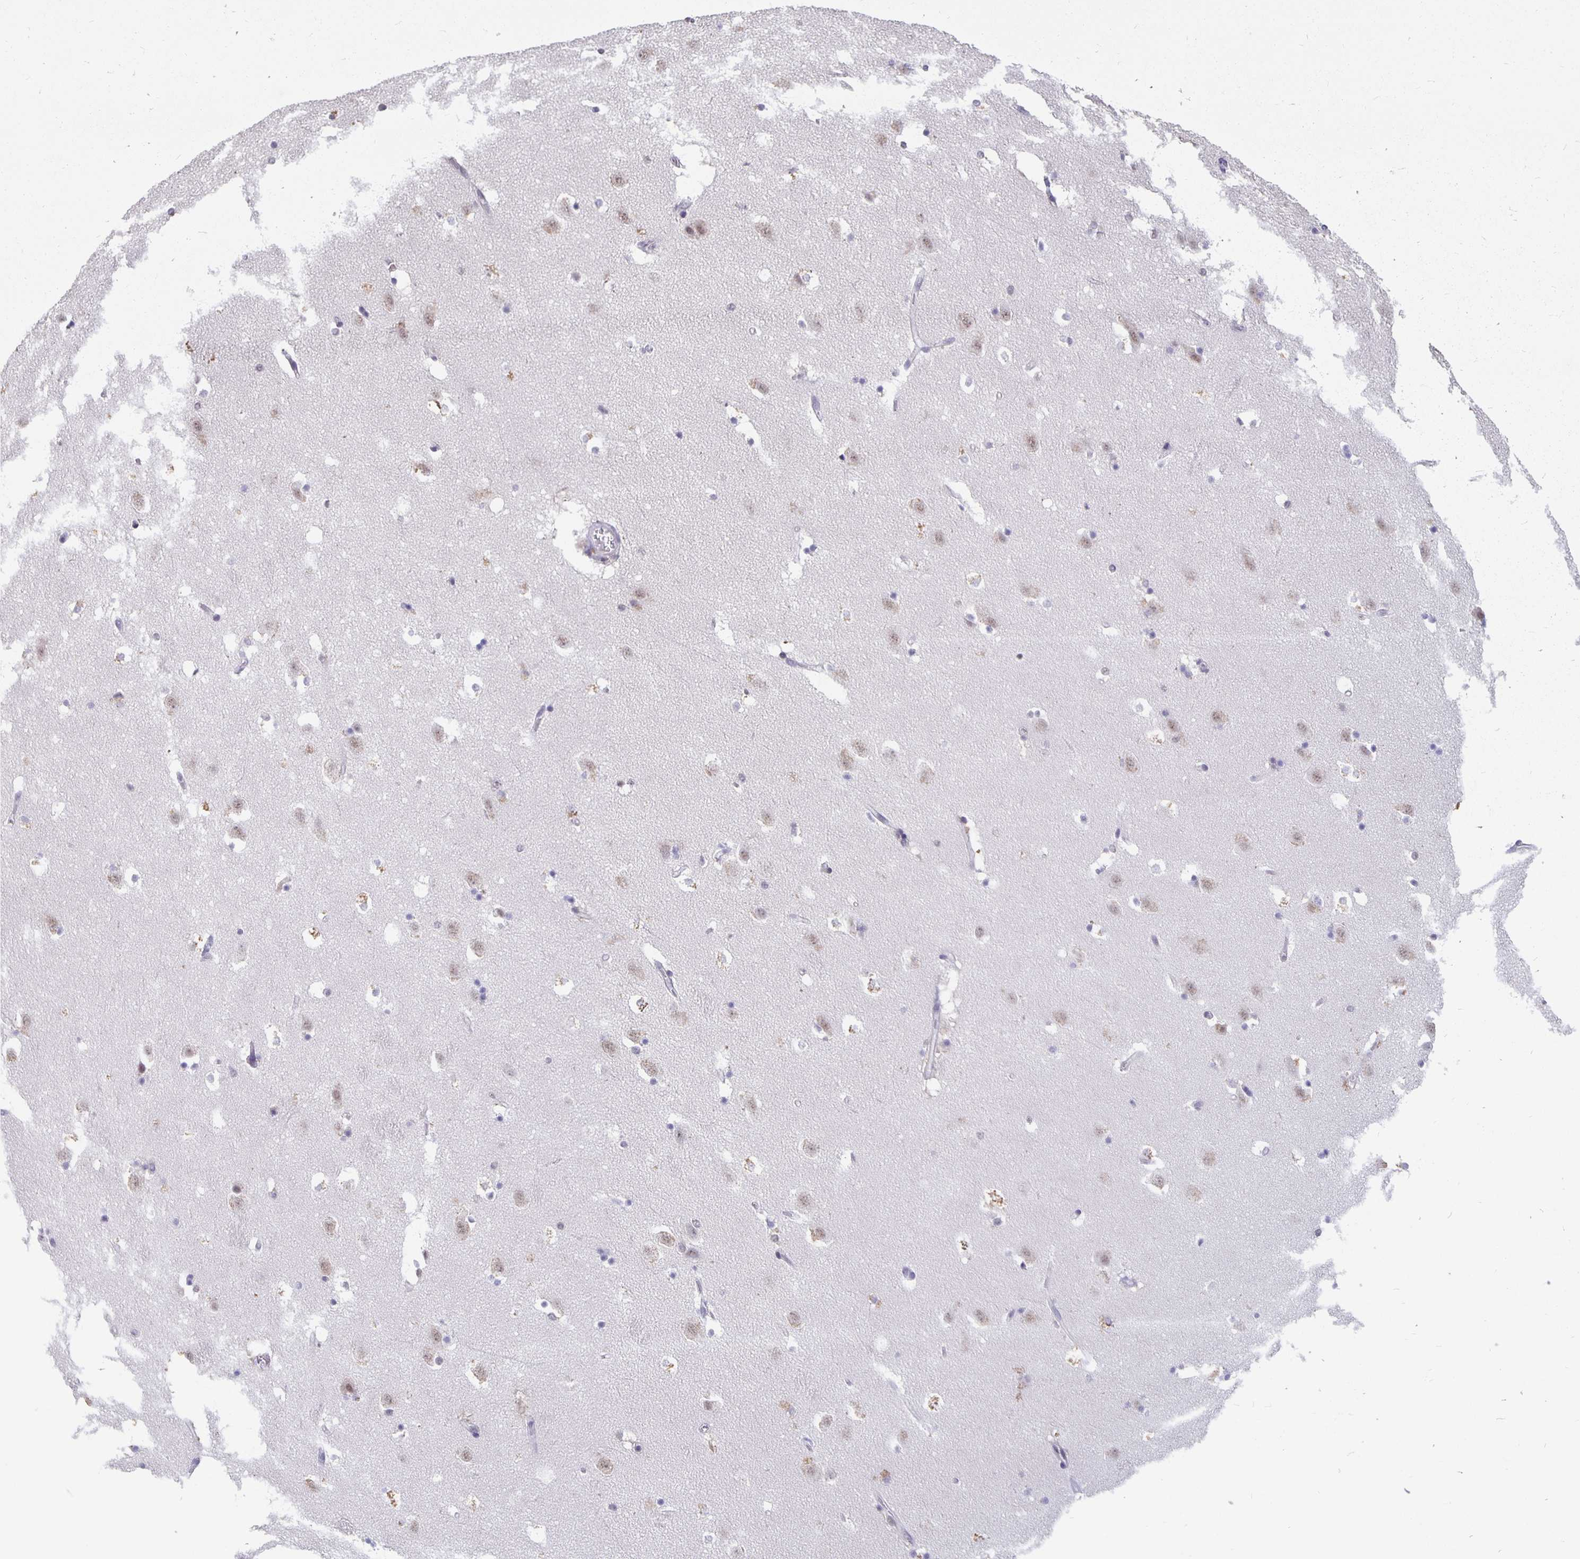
{"staining": {"intensity": "negative", "quantity": "none", "location": "none"}, "tissue": "caudate", "cell_type": "Glial cells", "image_type": "normal", "snomed": [{"axis": "morphology", "description": "Normal tissue, NOS"}, {"axis": "topography", "description": "Lateral ventricle wall"}], "caption": "Image shows no protein positivity in glial cells of benign caudate.", "gene": "ZNF691", "patient": {"sex": "male", "age": 37}}